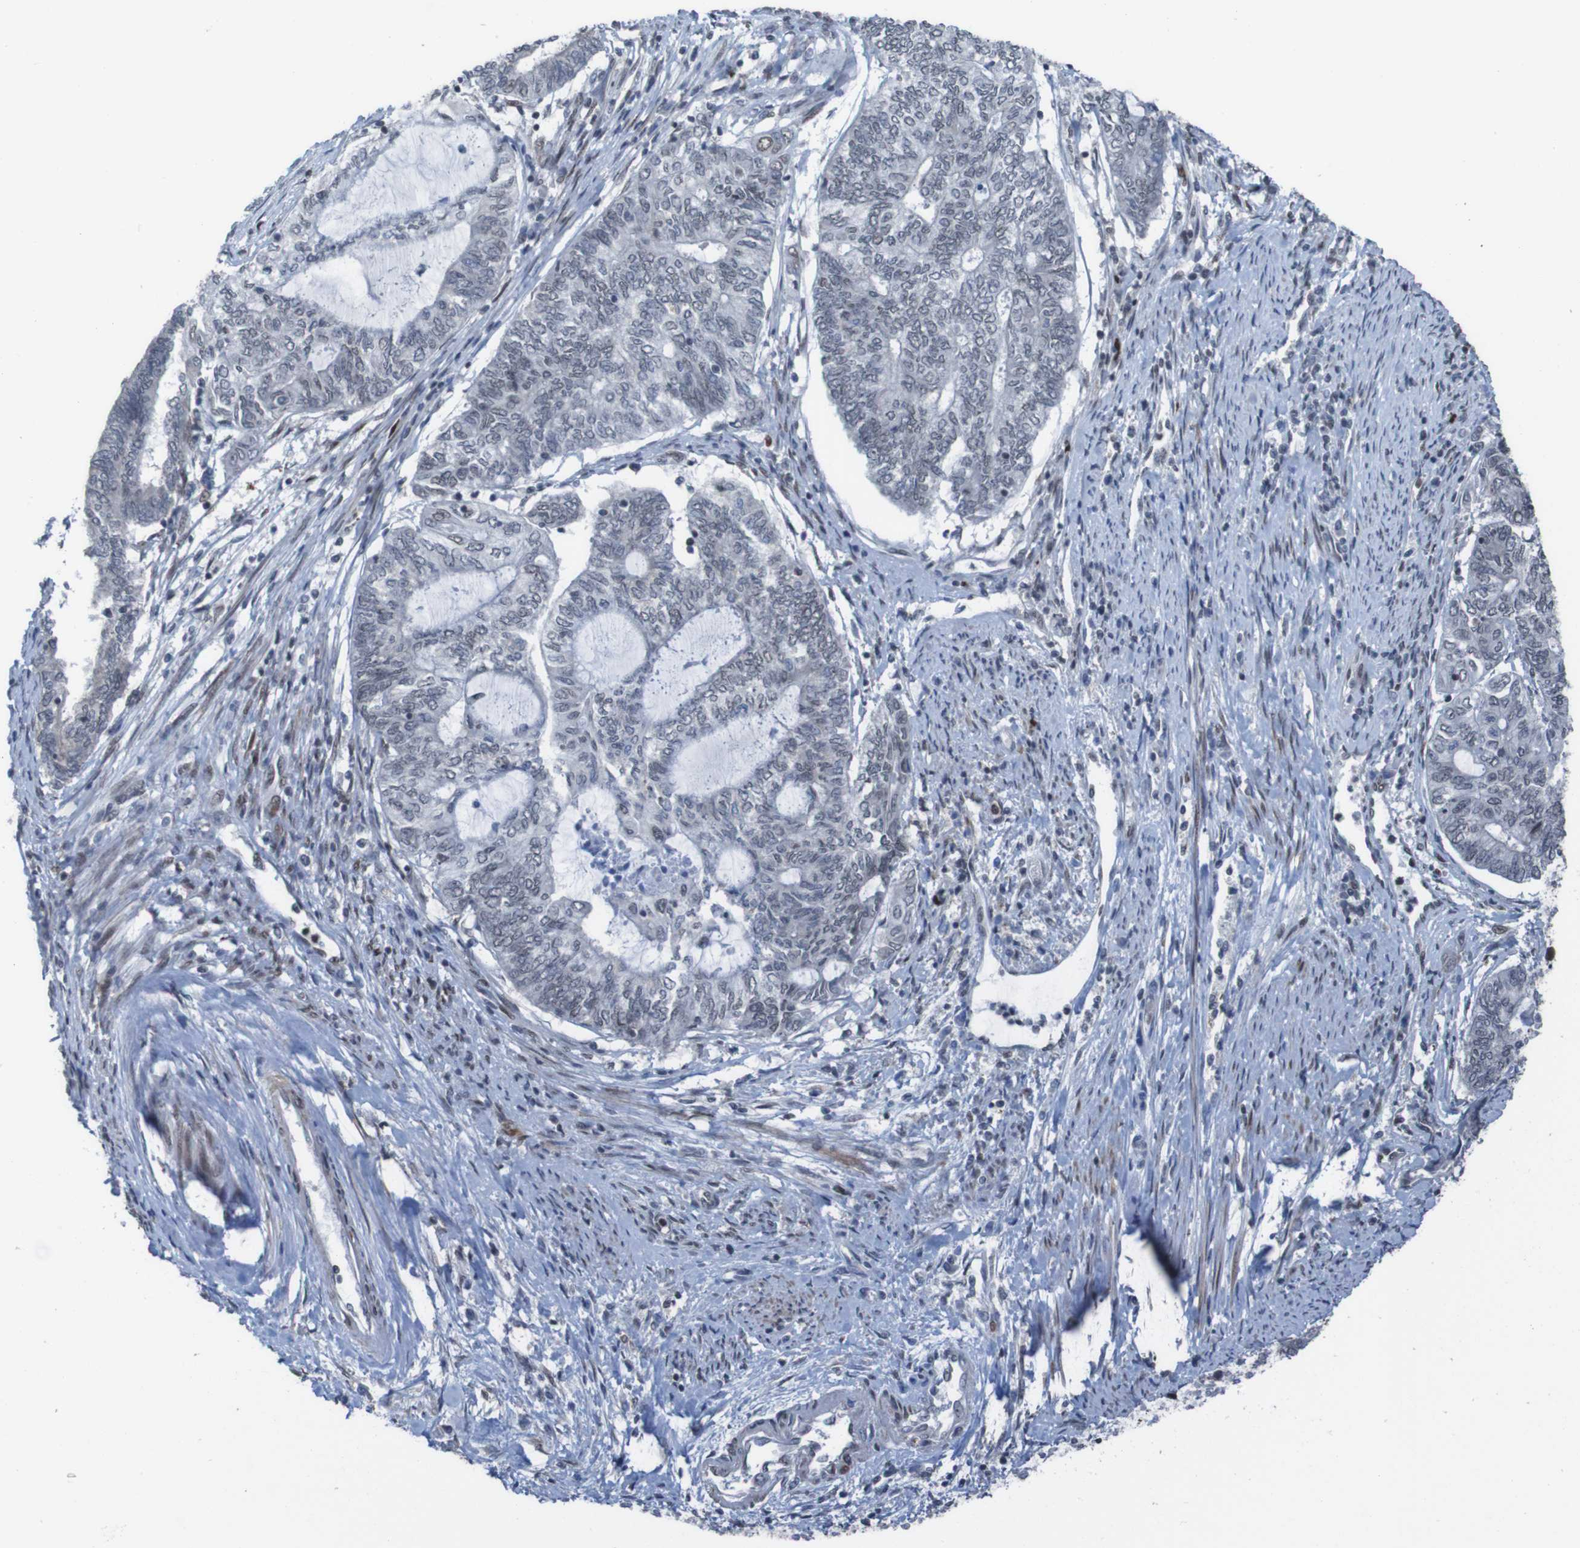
{"staining": {"intensity": "moderate", "quantity": "<25%", "location": "nuclear"}, "tissue": "endometrial cancer", "cell_type": "Tumor cells", "image_type": "cancer", "snomed": [{"axis": "morphology", "description": "Adenocarcinoma, NOS"}, {"axis": "topography", "description": "Uterus"}, {"axis": "topography", "description": "Endometrium"}], "caption": "IHC (DAB (3,3'-diaminobenzidine)) staining of human endometrial adenocarcinoma shows moderate nuclear protein staining in about <25% of tumor cells.", "gene": "PHF2", "patient": {"sex": "female", "age": 70}}